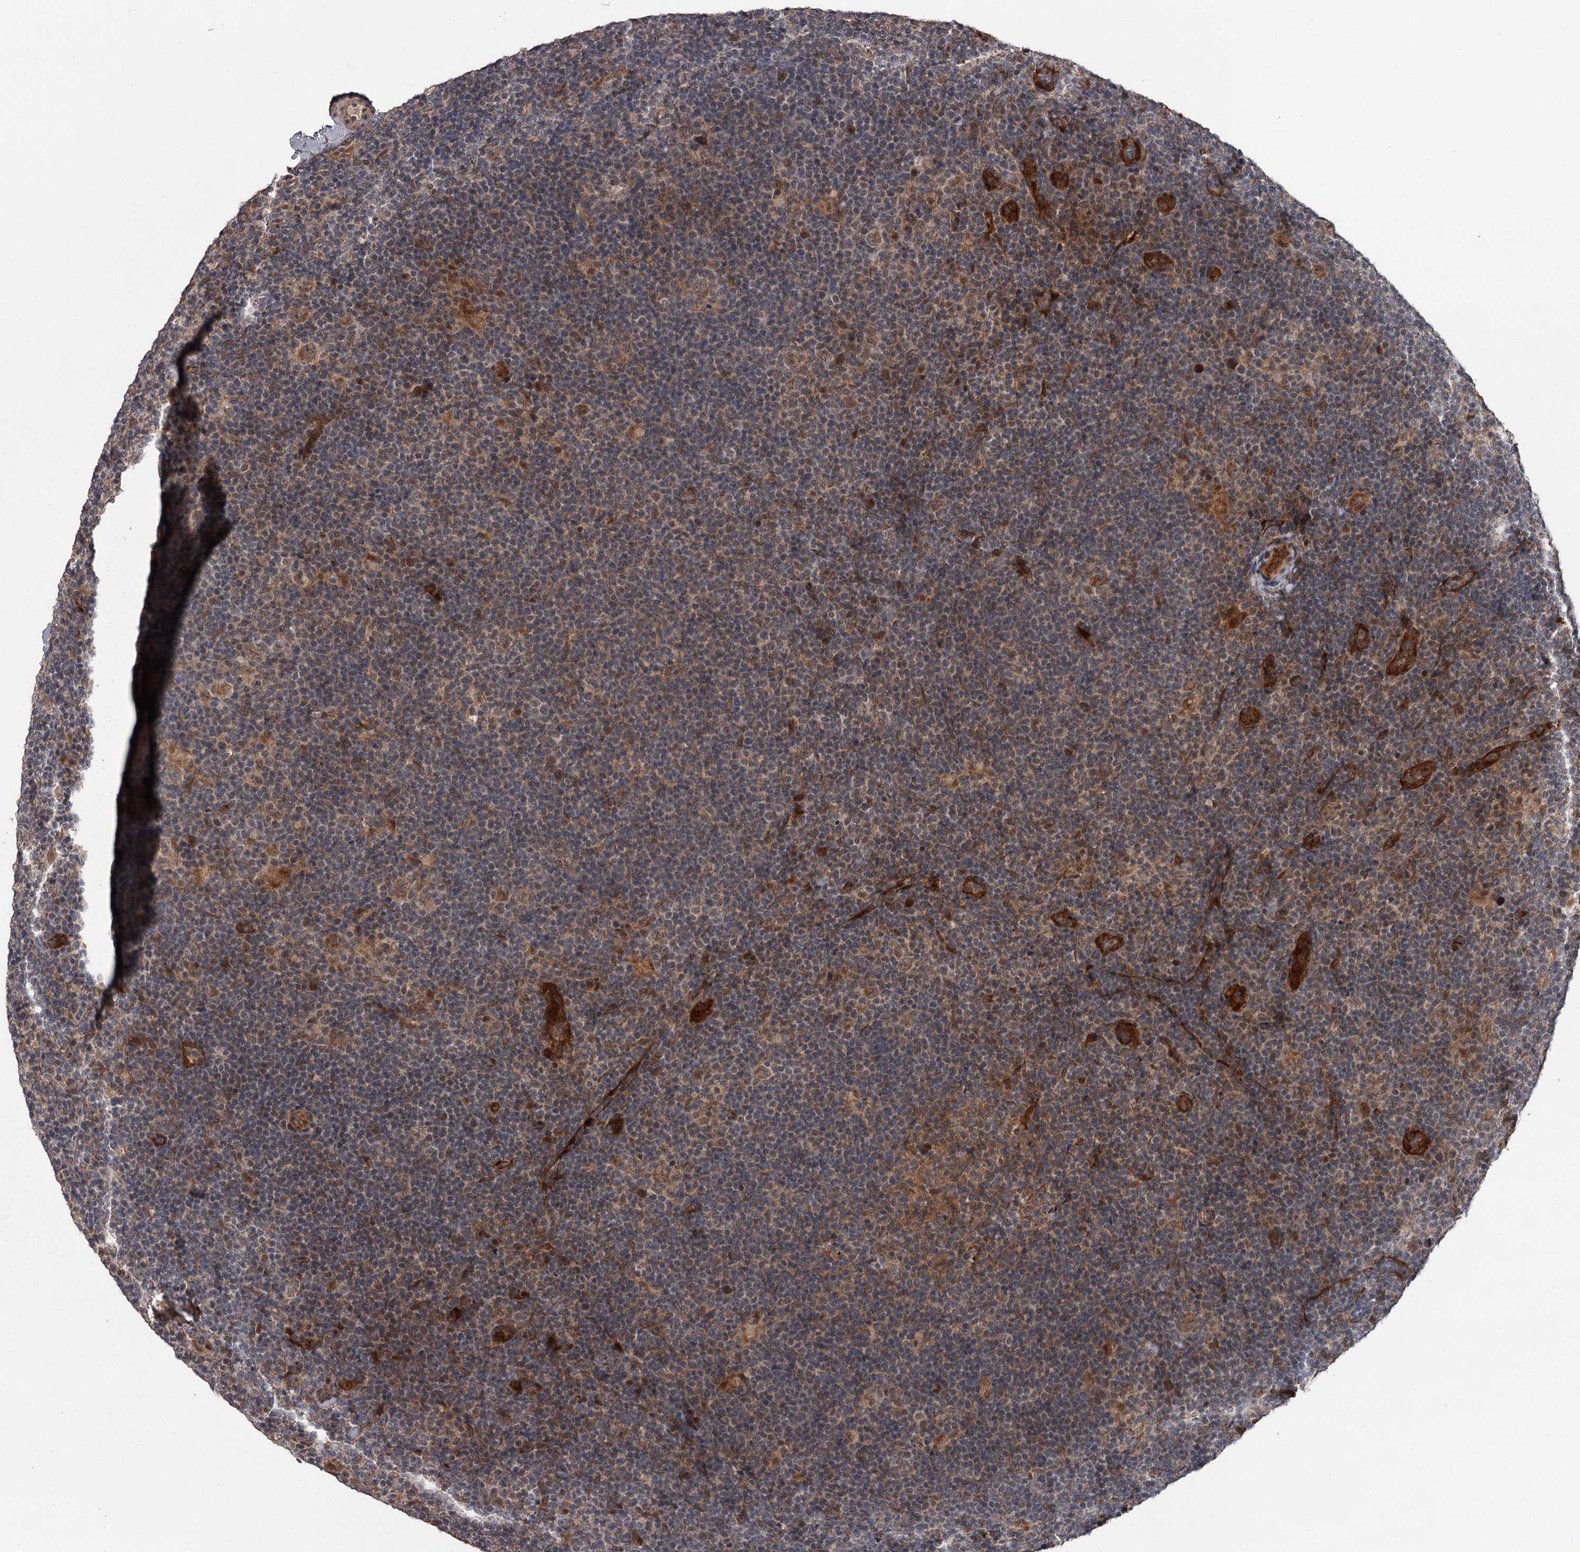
{"staining": {"intensity": "moderate", "quantity": ">75%", "location": "cytoplasmic/membranous"}, "tissue": "lymphoma", "cell_type": "Tumor cells", "image_type": "cancer", "snomed": [{"axis": "morphology", "description": "Hodgkin's disease, NOS"}, {"axis": "topography", "description": "Lymph node"}], "caption": "Hodgkin's disease tissue shows moderate cytoplasmic/membranous expression in about >75% of tumor cells (DAB (3,3'-diaminobenzidine) IHC with brightfield microscopy, high magnification).", "gene": "CDC42EP2", "patient": {"sex": "female", "age": 57}}